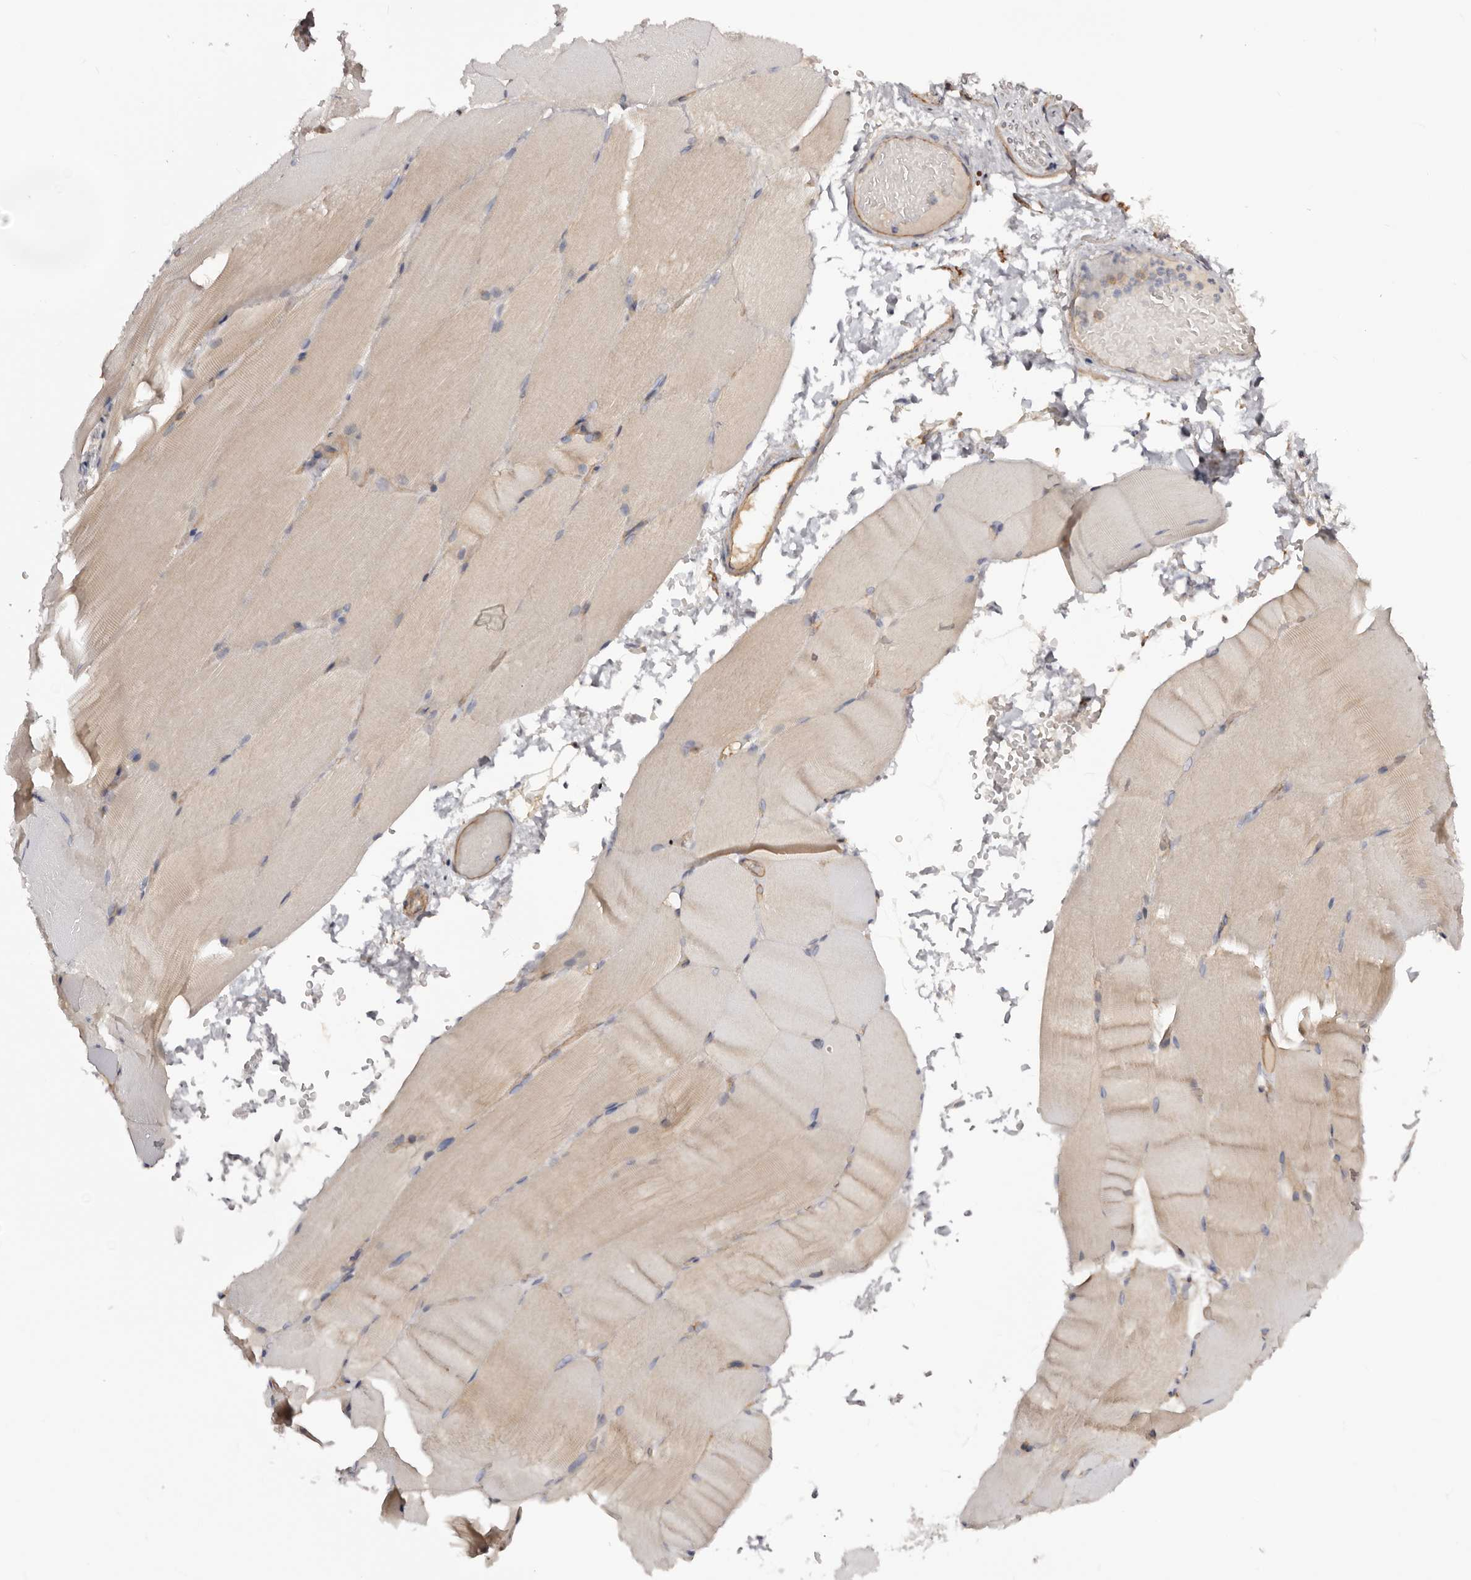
{"staining": {"intensity": "weak", "quantity": "<25%", "location": "cytoplasmic/membranous"}, "tissue": "skeletal muscle", "cell_type": "Myocytes", "image_type": "normal", "snomed": [{"axis": "morphology", "description": "Normal tissue, NOS"}, {"axis": "topography", "description": "Skeletal muscle"}, {"axis": "topography", "description": "Parathyroid gland"}], "caption": "Immunohistochemistry of normal skeletal muscle exhibits no staining in myocytes. The staining is performed using DAB brown chromogen with nuclei counter-stained in using hematoxylin.", "gene": "DMRT2", "patient": {"sex": "female", "age": 37}}